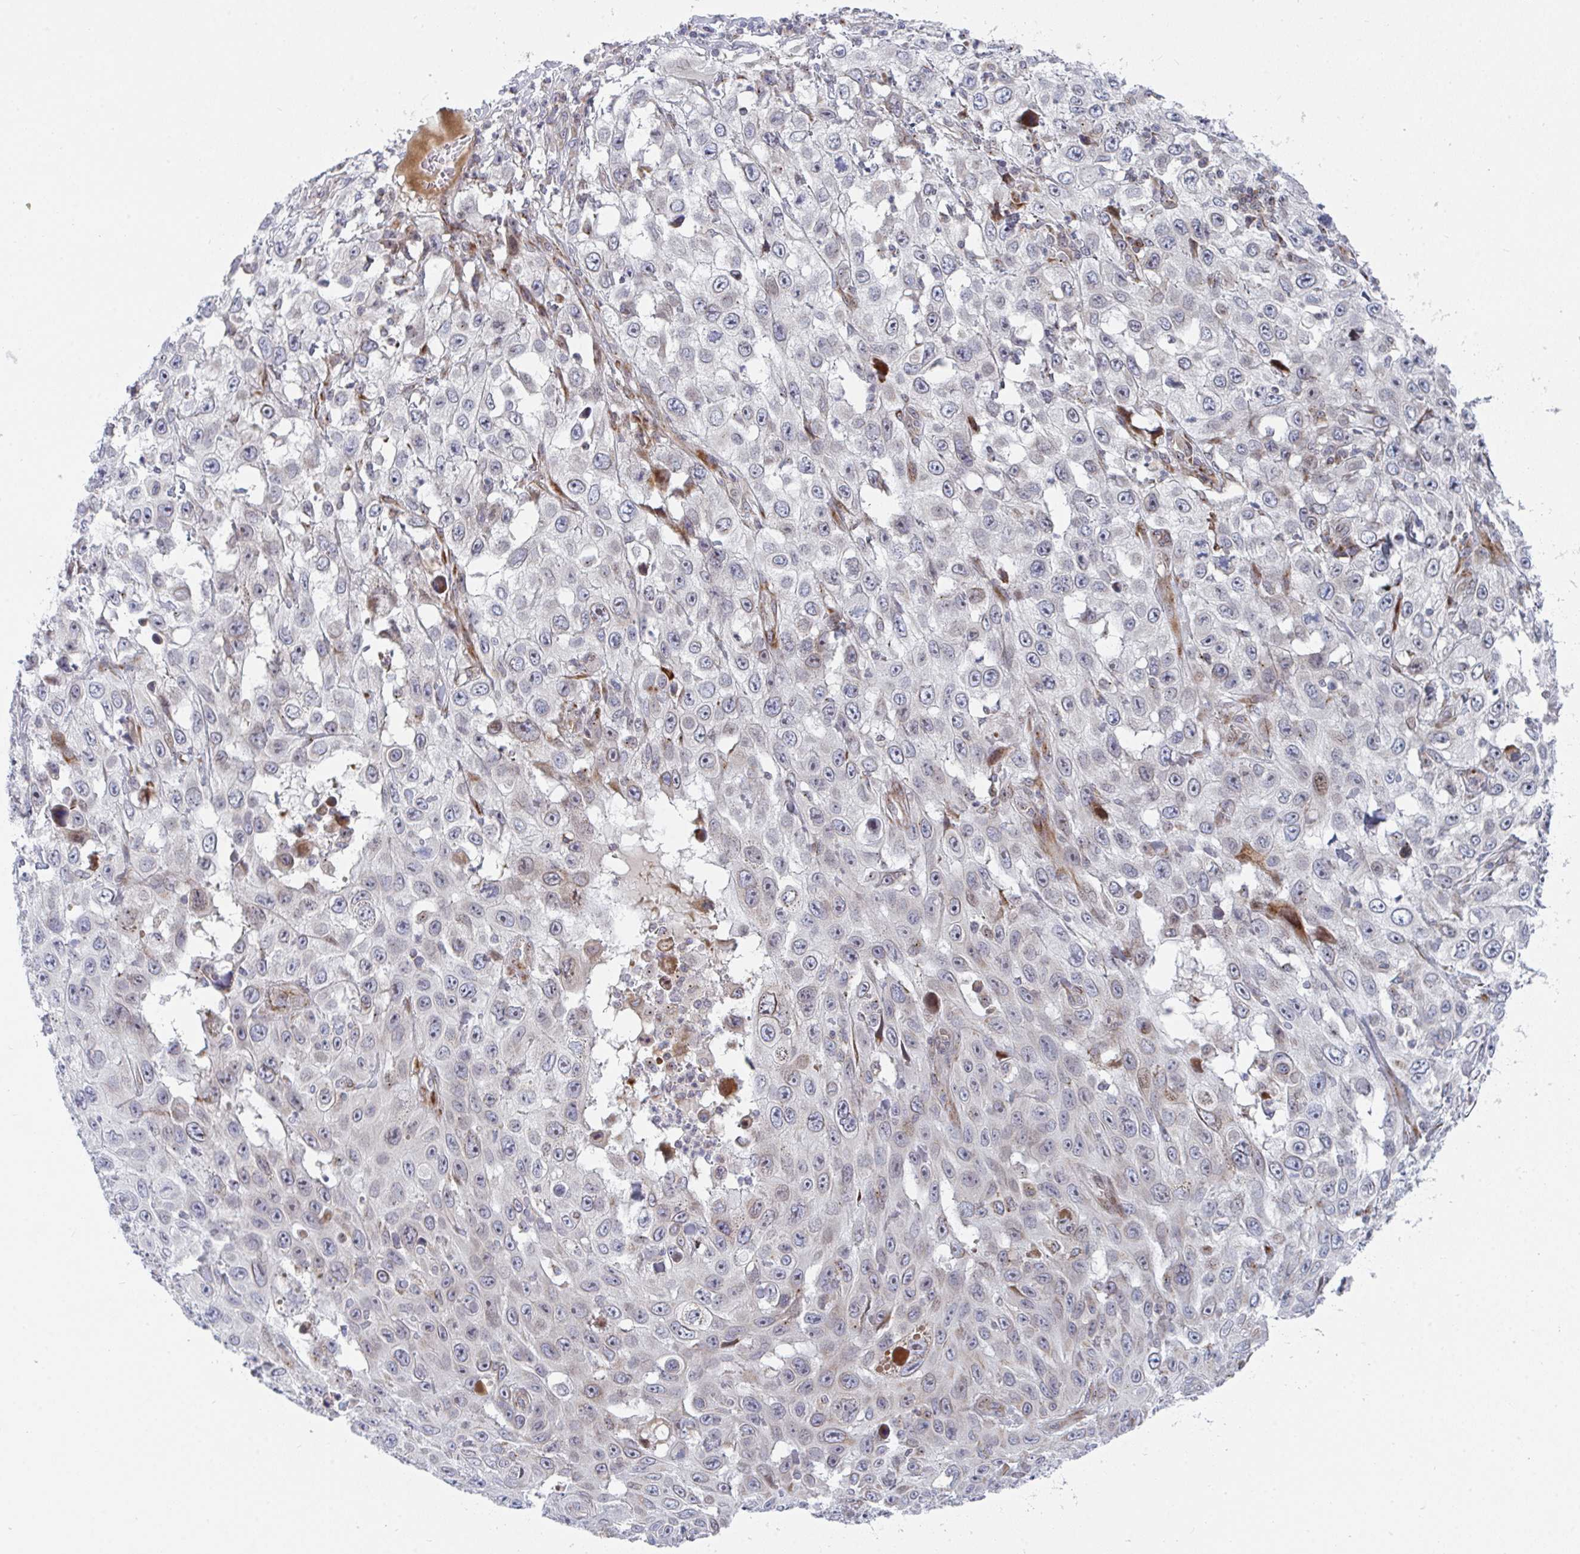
{"staining": {"intensity": "negative", "quantity": "none", "location": "none"}, "tissue": "skin cancer", "cell_type": "Tumor cells", "image_type": "cancer", "snomed": [{"axis": "morphology", "description": "Squamous cell carcinoma, NOS"}, {"axis": "topography", "description": "Skin"}], "caption": "Protein analysis of squamous cell carcinoma (skin) demonstrates no significant positivity in tumor cells.", "gene": "PRKCH", "patient": {"sex": "male", "age": 82}}